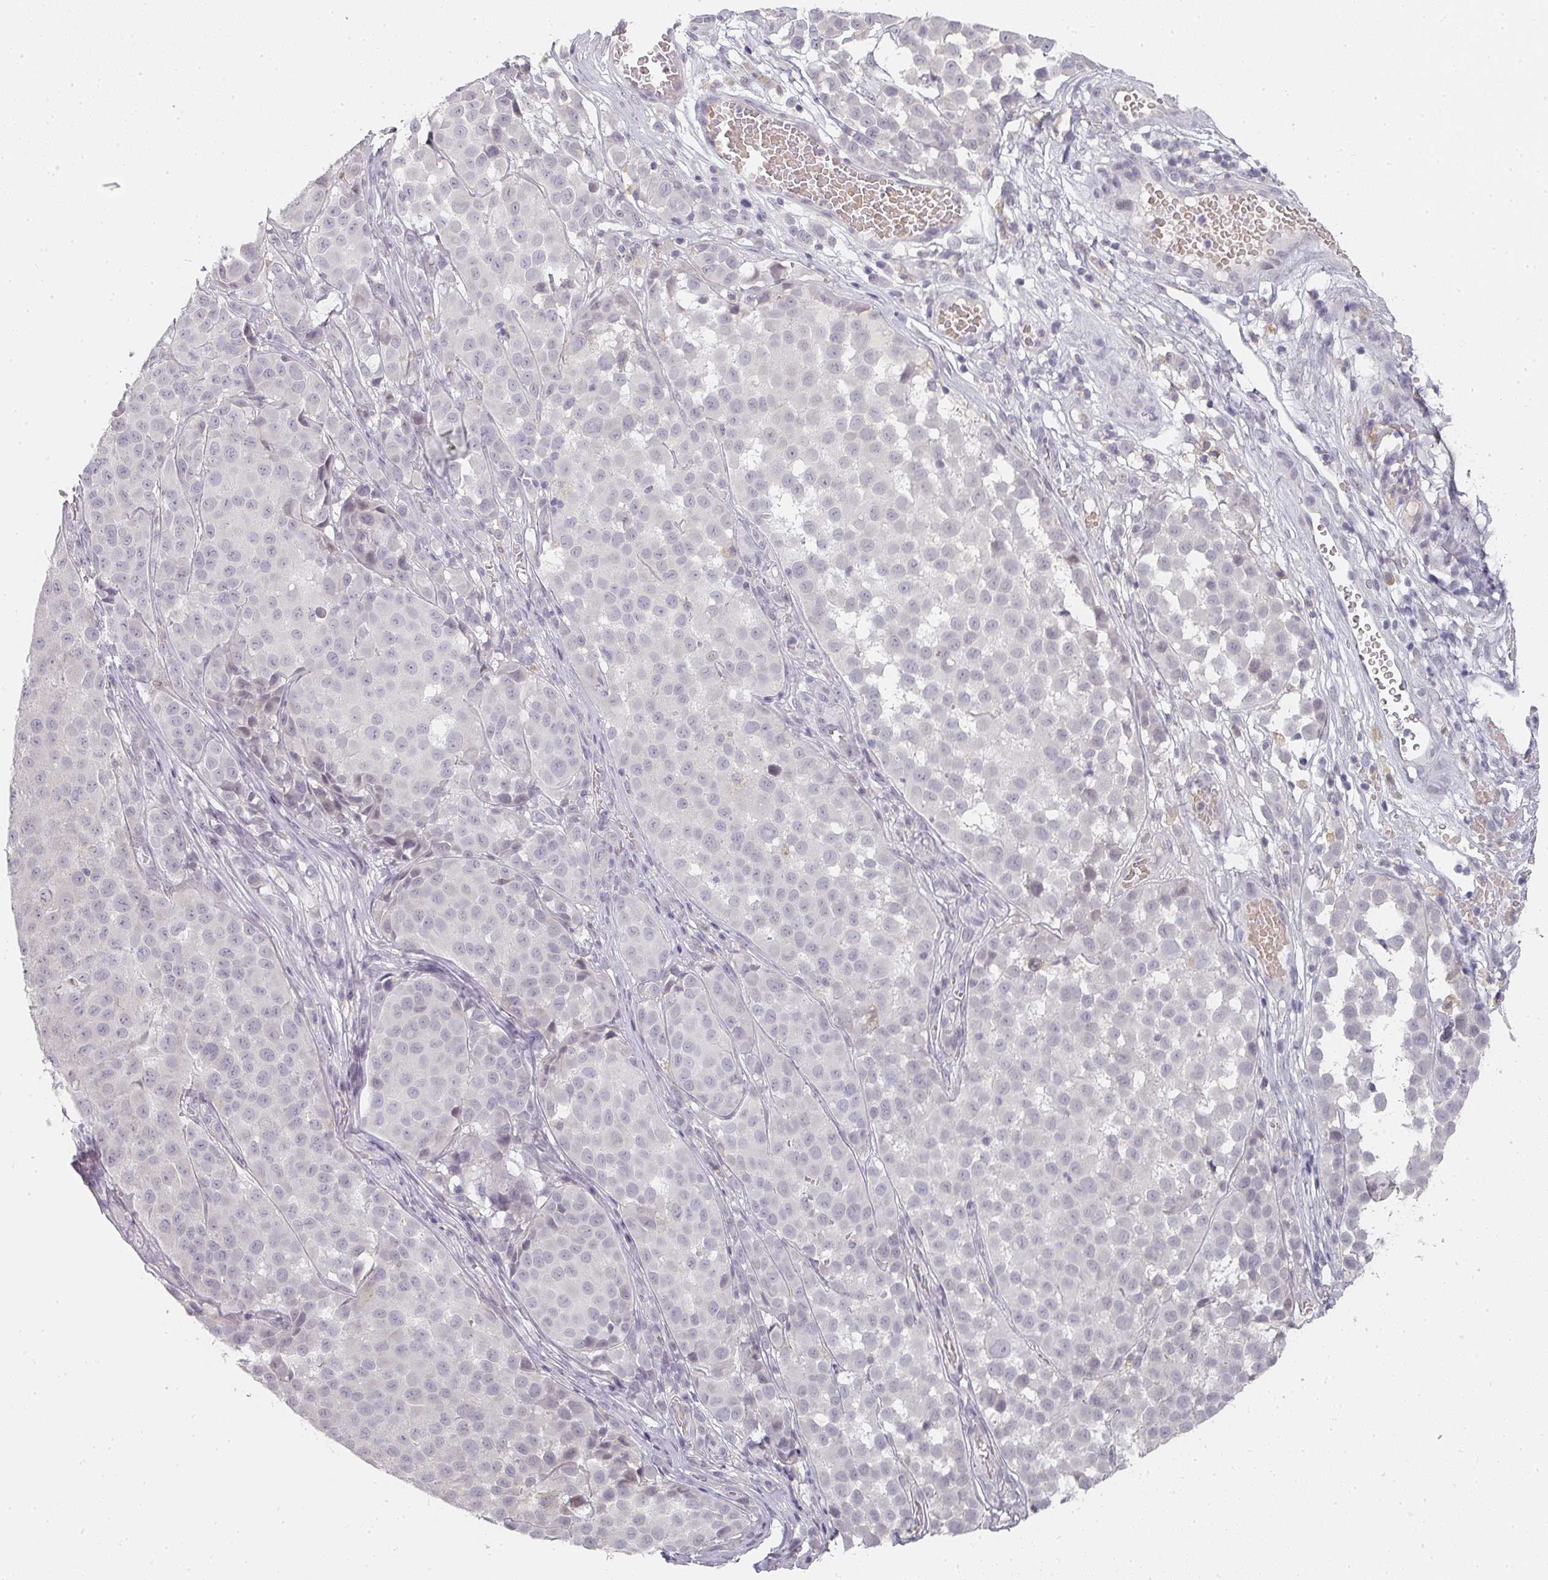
{"staining": {"intensity": "negative", "quantity": "none", "location": "none"}, "tissue": "melanoma", "cell_type": "Tumor cells", "image_type": "cancer", "snomed": [{"axis": "morphology", "description": "Malignant melanoma, NOS"}, {"axis": "topography", "description": "Skin"}], "caption": "Immunohistochemistry (IHC) photomicrograph of neoplastic tissue: melanoma stained with DAB (3,3'-diaminobenzidine) demonstrates no significant protein expression in tumor cells. Nuclei are stained in blue.", "gene": "SHISA2", "patient": {"sex": "male", "age": 64}}